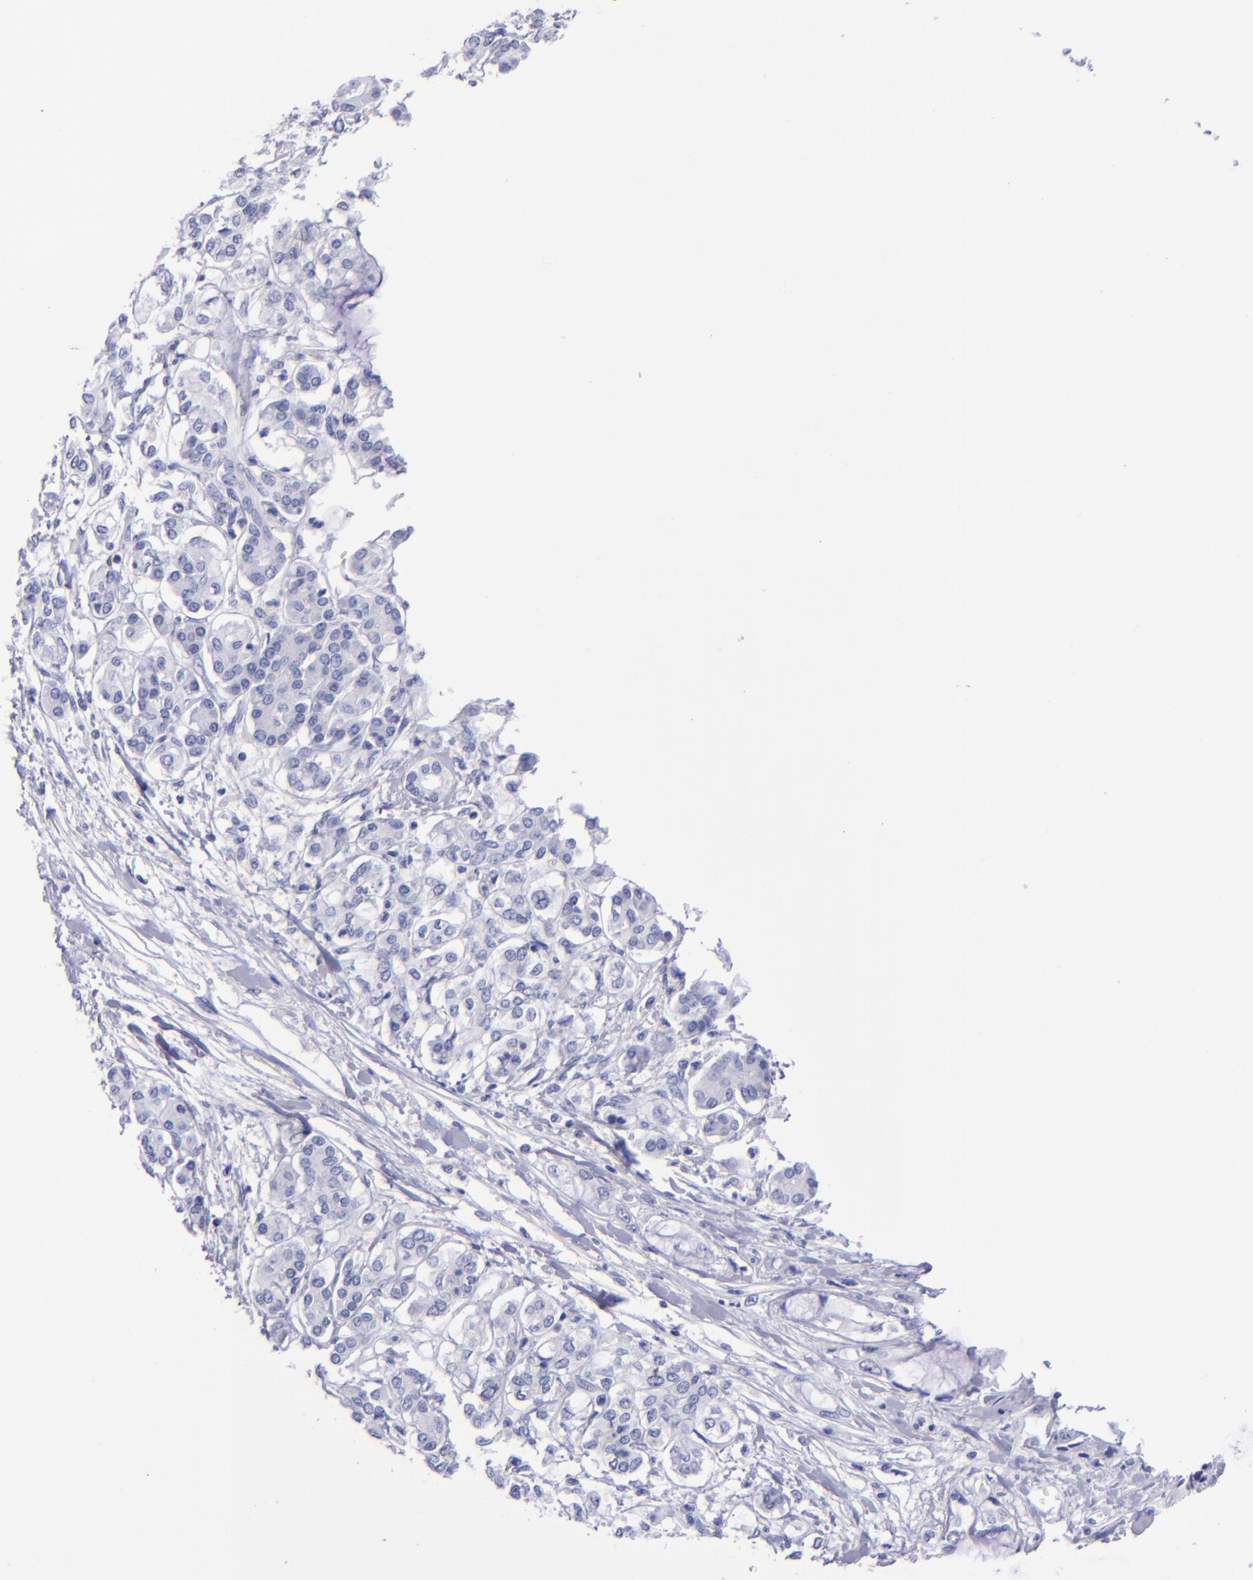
{"staining": {"intensity": "negative", "quantity": "none", "location": "none"}, "tissue": "pancreatic cancer", "cell_type": "Tumor cells", "image_type": "cancer", "snomed": [{"axis": "morphology", "description": "Adenocarcinoma, NOS"}, {"axis": "topography", "description": "Pancreas"}], "caption": "DAB immunohistochemical staining of human pancreatic cancer shows no significant positivity in tumor cells. (DAB IHC with hematoxylin counter stain).", "gene": "CD37", "patient": {"sex": "female", "age": 70}}